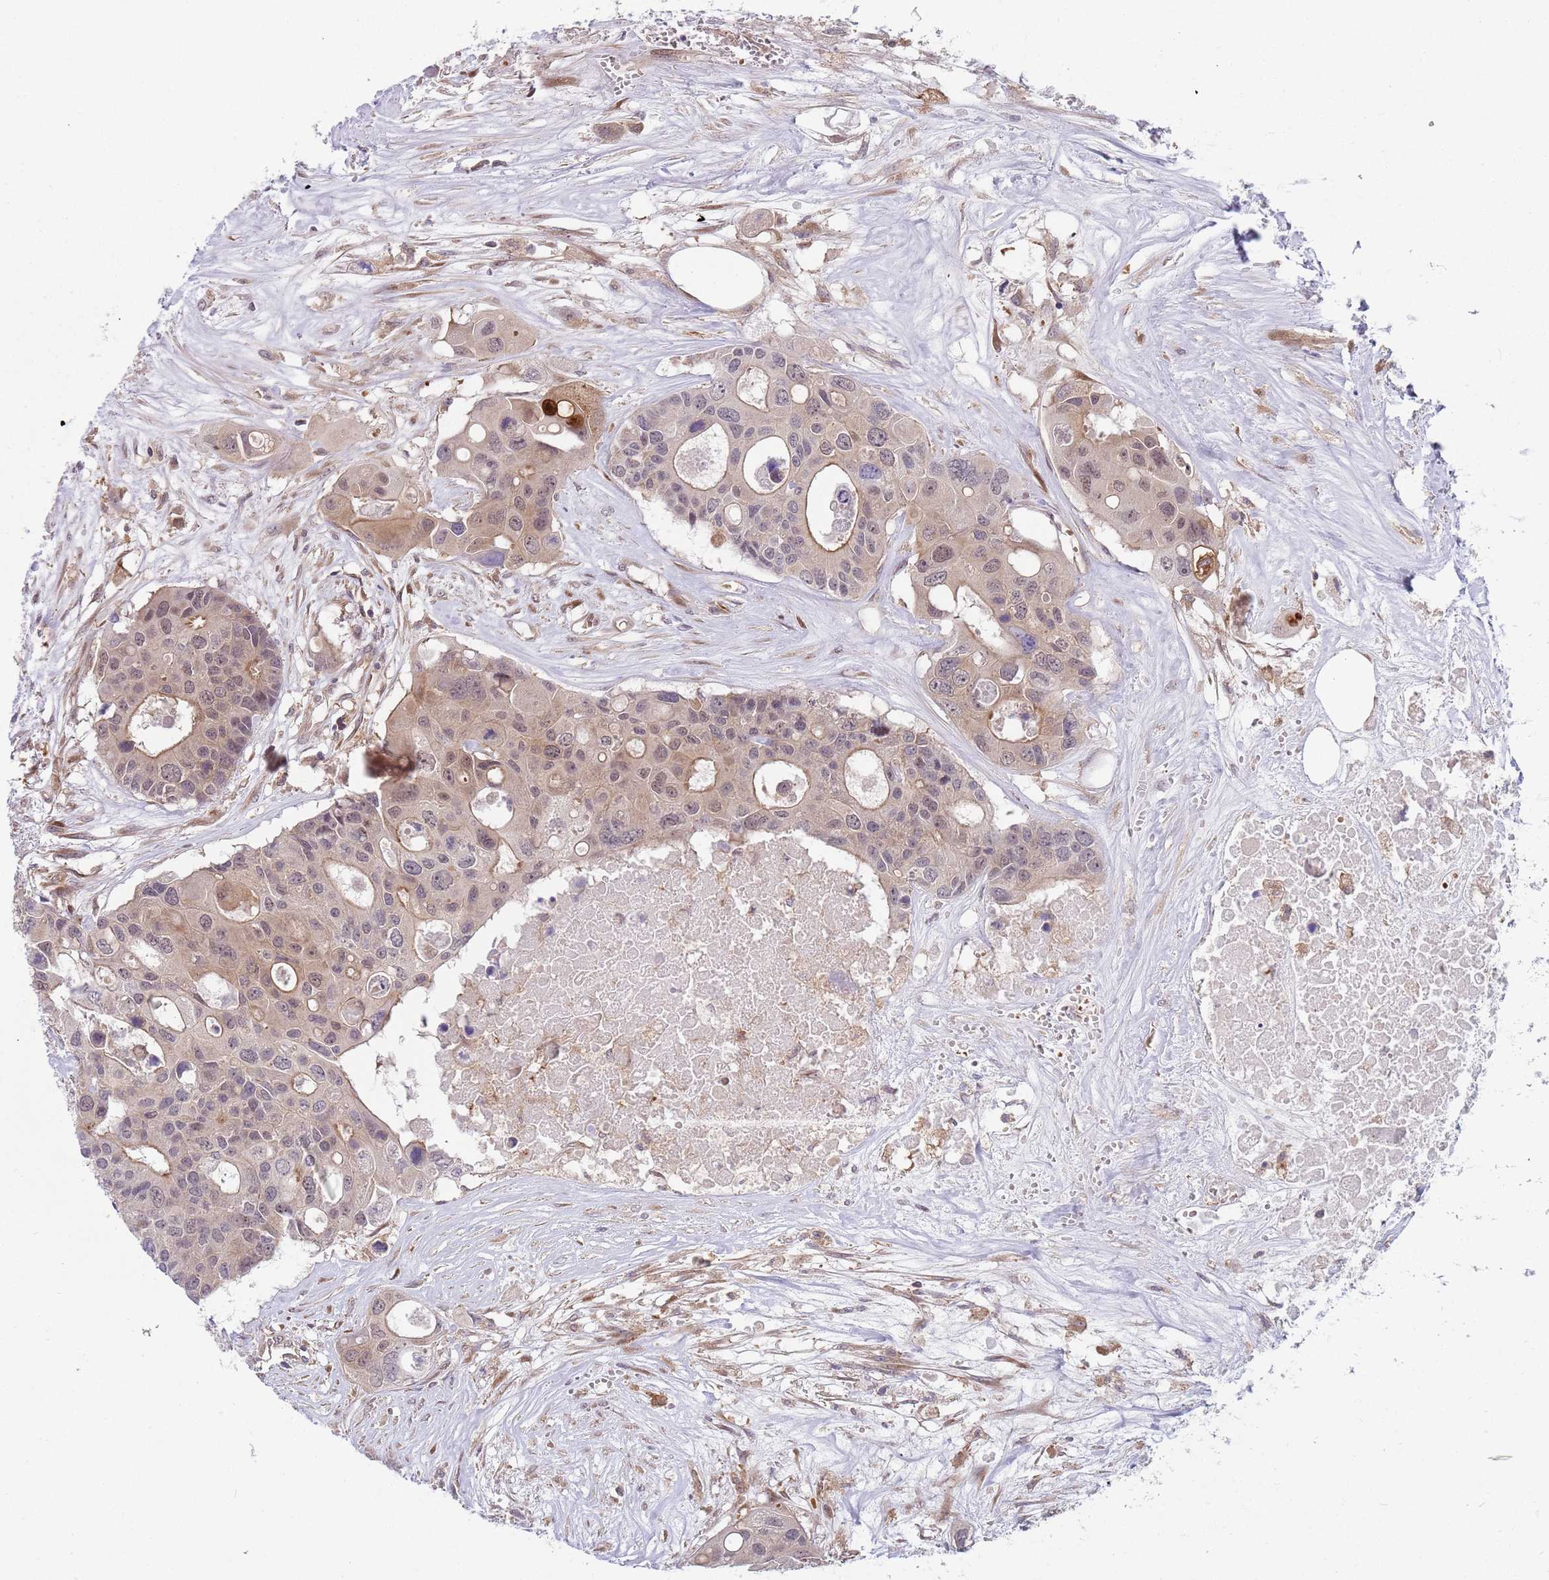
{"staining": {"intensity": "weak", "quantity": "25%-75%", "location": "cytoplasmic/membranous,nuclear"}, "tissue": "colorectal cancer", "cell_type": "Tumor cells", "image_type": "cancer", "snomed": [{"axis": "morphology", "description": "Adenocarcinoma, NOS"}, {"axis": "topography", "description": "Colon"}], "caption": "A high-resolution image shows immunohistochemistry staining of colorectal adenocarcinoma, which shows weak cytoplasmic/membranous and nuclear expression in approximately 25%-75% of tumor cells.", "gene": "GGA1", "patient": {"sex": "male", "age": 77}}